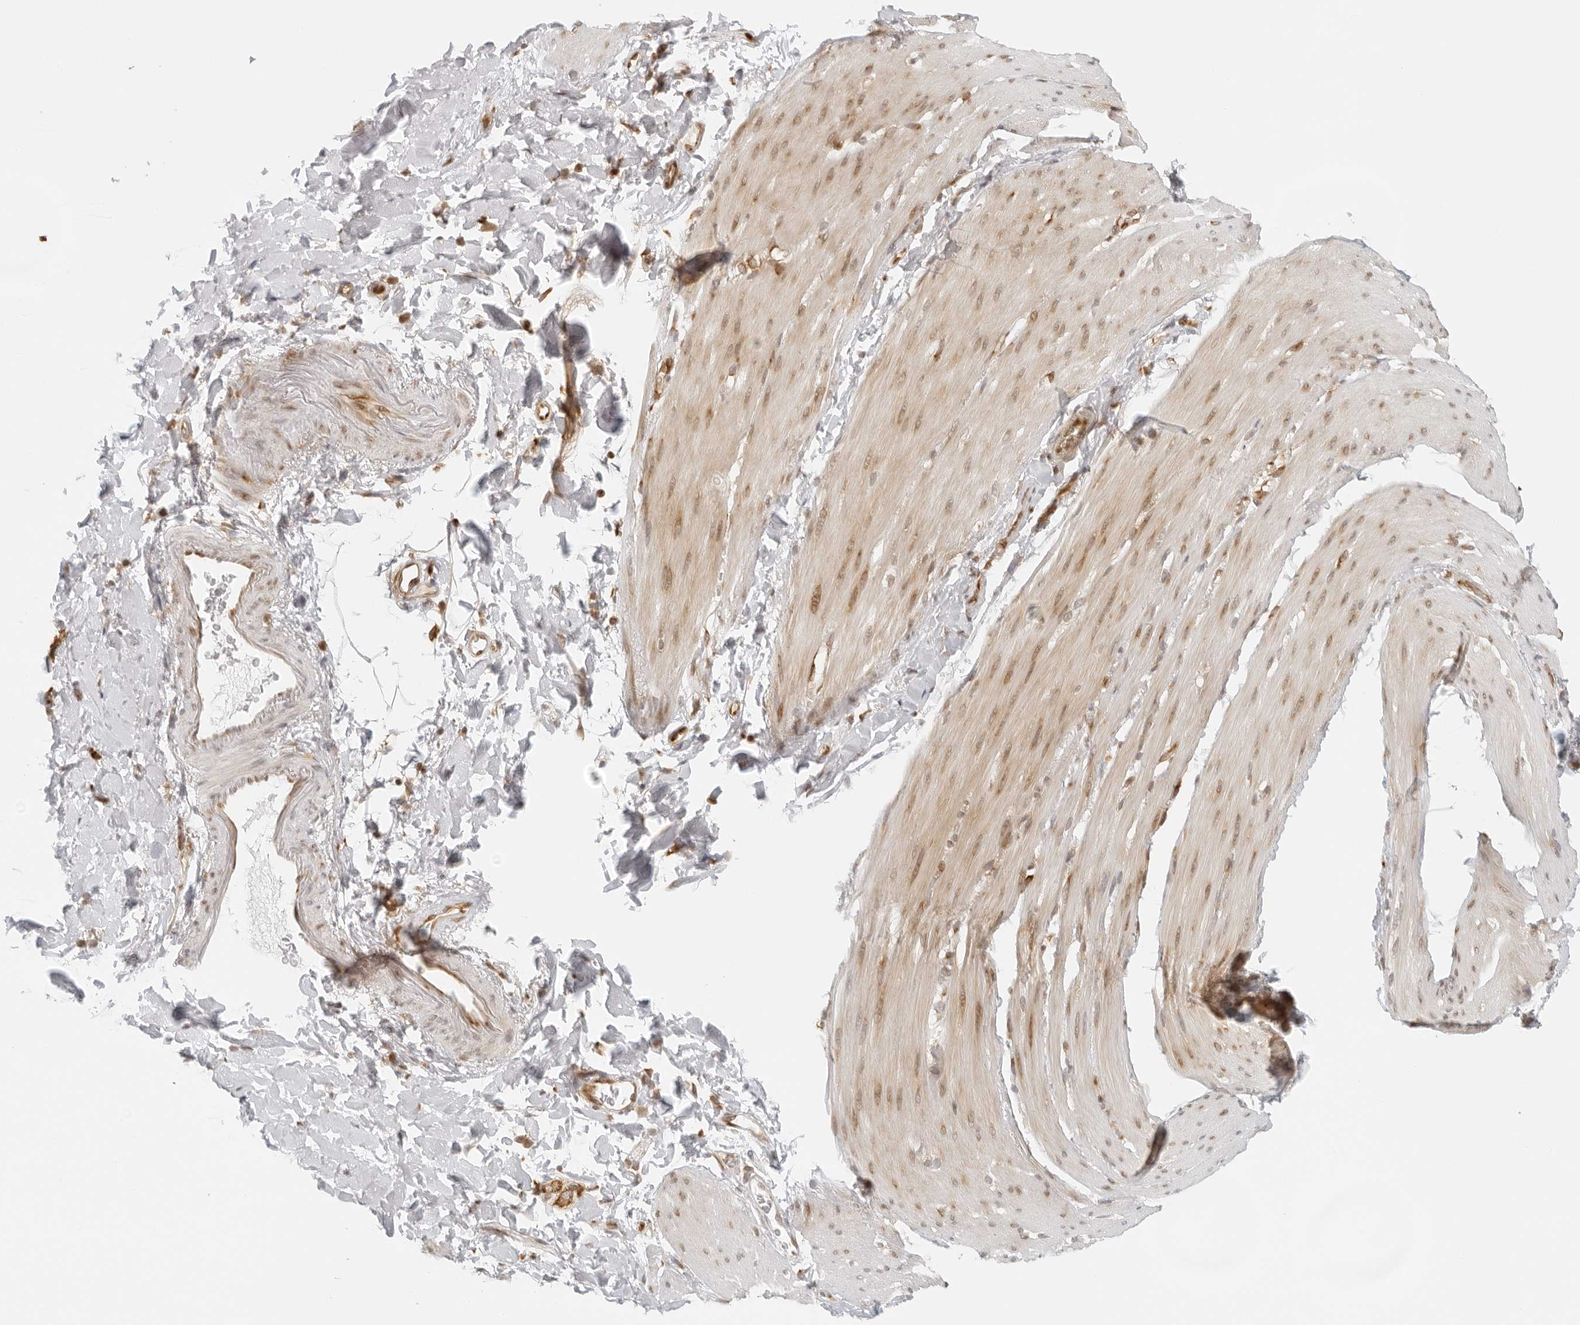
{"staining": {"intensity": "moderate", "quantity": "25%-75%", "location": "cytoplasmic/membranous,nuclear"}, "tissue": "smooth muscle", "cell_type": "Smooth muscle cells", "image_type": "normal", "snomed": [{"axis": "morphology", "description": "Normal tissue, NOS"}, {"axis": "topography", "description": "Smooth muscle"}, {"axis": "topography", "description": "Small intestine"}], "caption": "Immunohistochemical staining of unremarkable smooth muscle demonstrates moderate cytoplasmic/membranous,nuclear protein expression in approximately 25%-75% of smooth muscle cells.", "gene": "EIF4G1", "patient": {"sex": "female", "age": 84}}